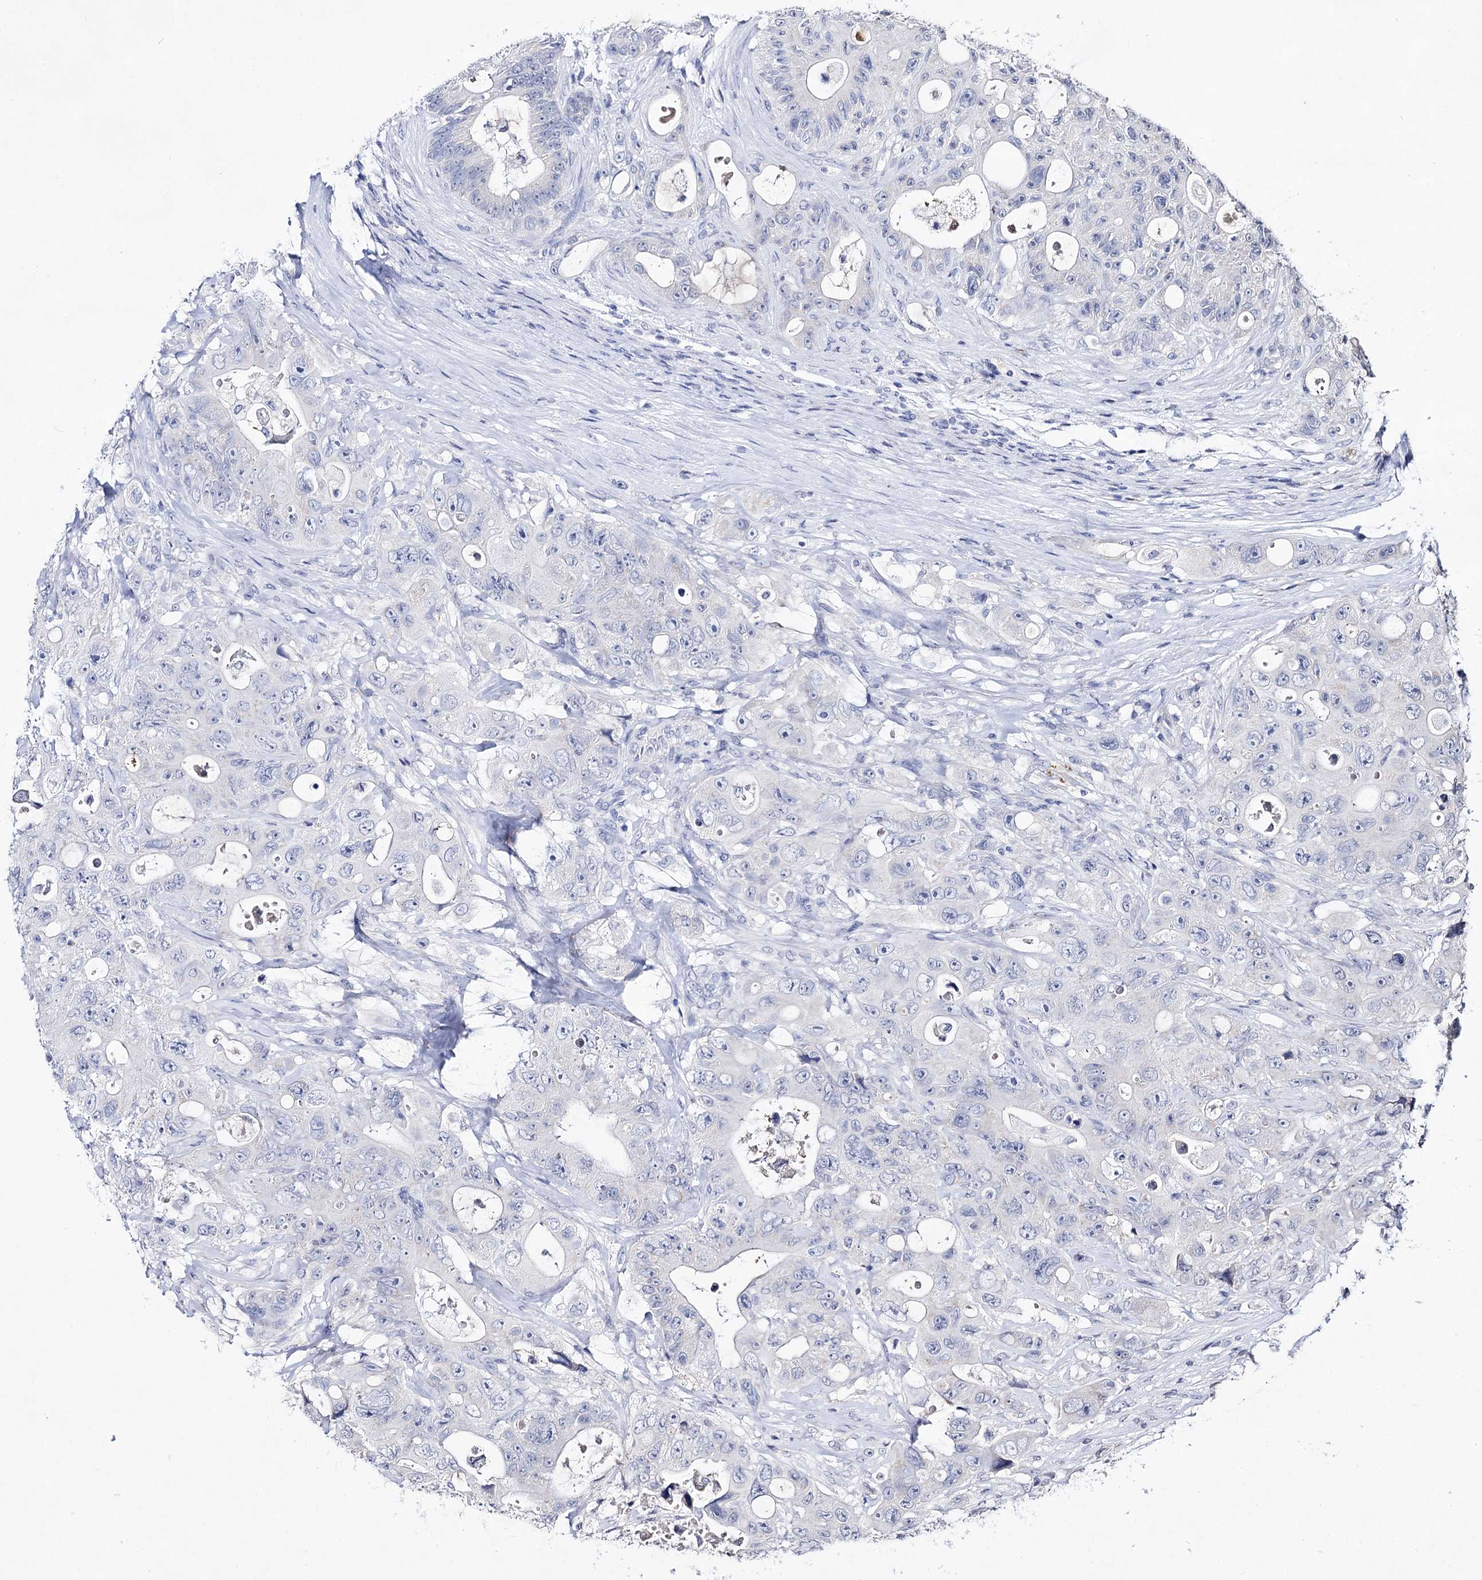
{"staining": {"intensity": "negative", "quantity": "none", "location": "none"}, "tissue": "colorectal cancer", "cell_type": "Tumor cells", "image_type": "cancer", "snomed": [{"axis": "morphology", "description": "Adenocarcinoma, NOS"}, {"axis": "topography", "description": "Colon"}], "caption": "Human adenocarcinoma (colorectal) stained for a protein using immunohistochemistry demonstrates no positivity in tumor cells.", "gene": "PLIN1", "patient": {"sex": "female", "age": 46}}